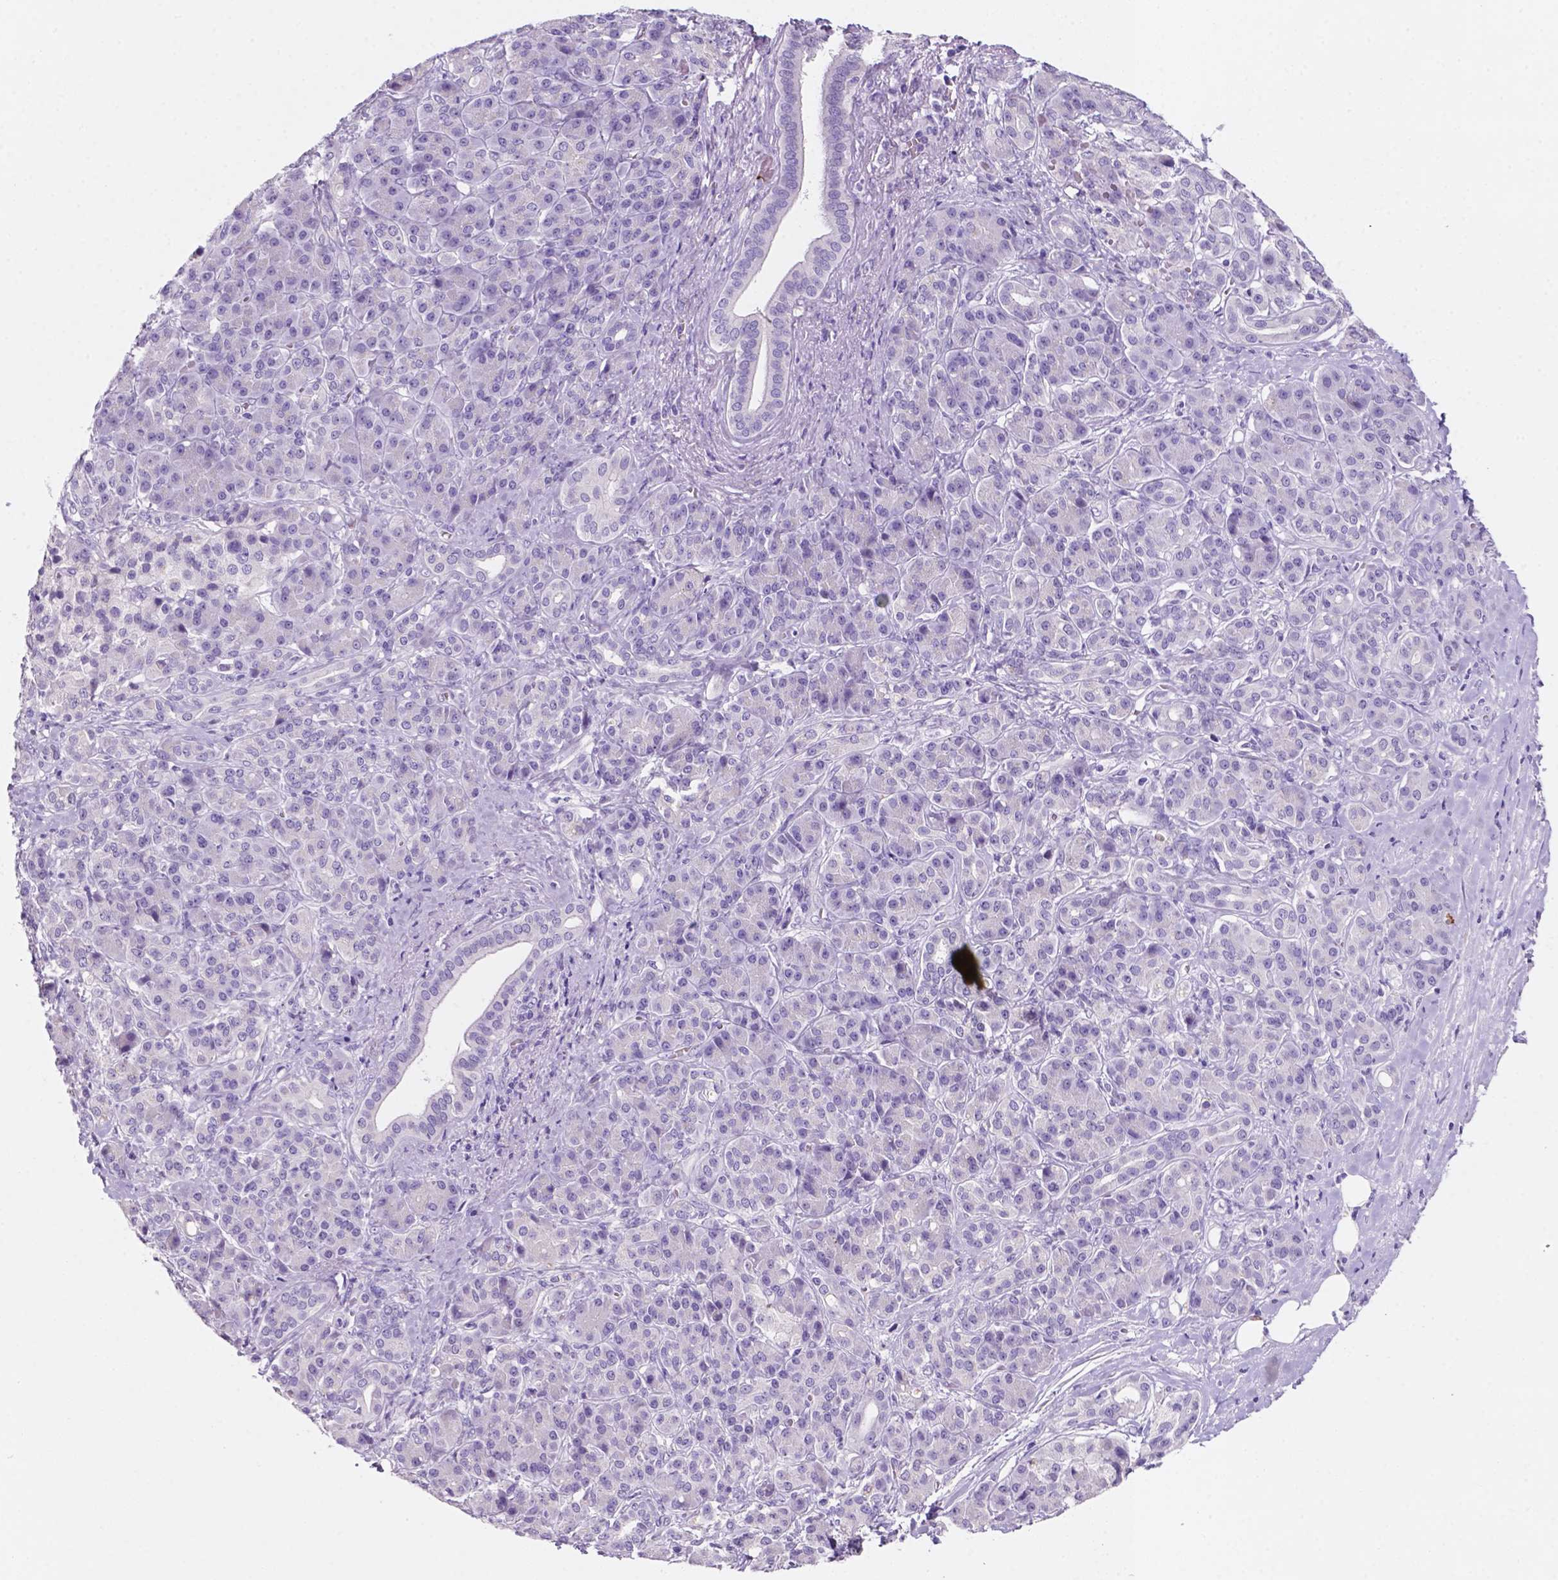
{"staining": {"intensity": "negative", "quantity": "none", "location": "none"}, "tissue": "pancreatic cancer", "cell_type": "Tumor cells", "image_type": "cancer", "snomed": [{"axis": "morphology", "description": "Normal tissue, NOS"}, {"axis": "morphology", "description": "Inflammation, NOS"}, {"axis": "morphology", "description": "Adenocarcinoma, NOS"}, {"axis": "topography", "description": "Pancreas"}], "caption": "A high-resolution image shows immunohistochemistry (IHC) staining of adenocarcinoma (pancreatic), which shows no significant positivity in tumor cells.", "gene": "EBLN2", "patient": {"sex": "male", "age": 57}}